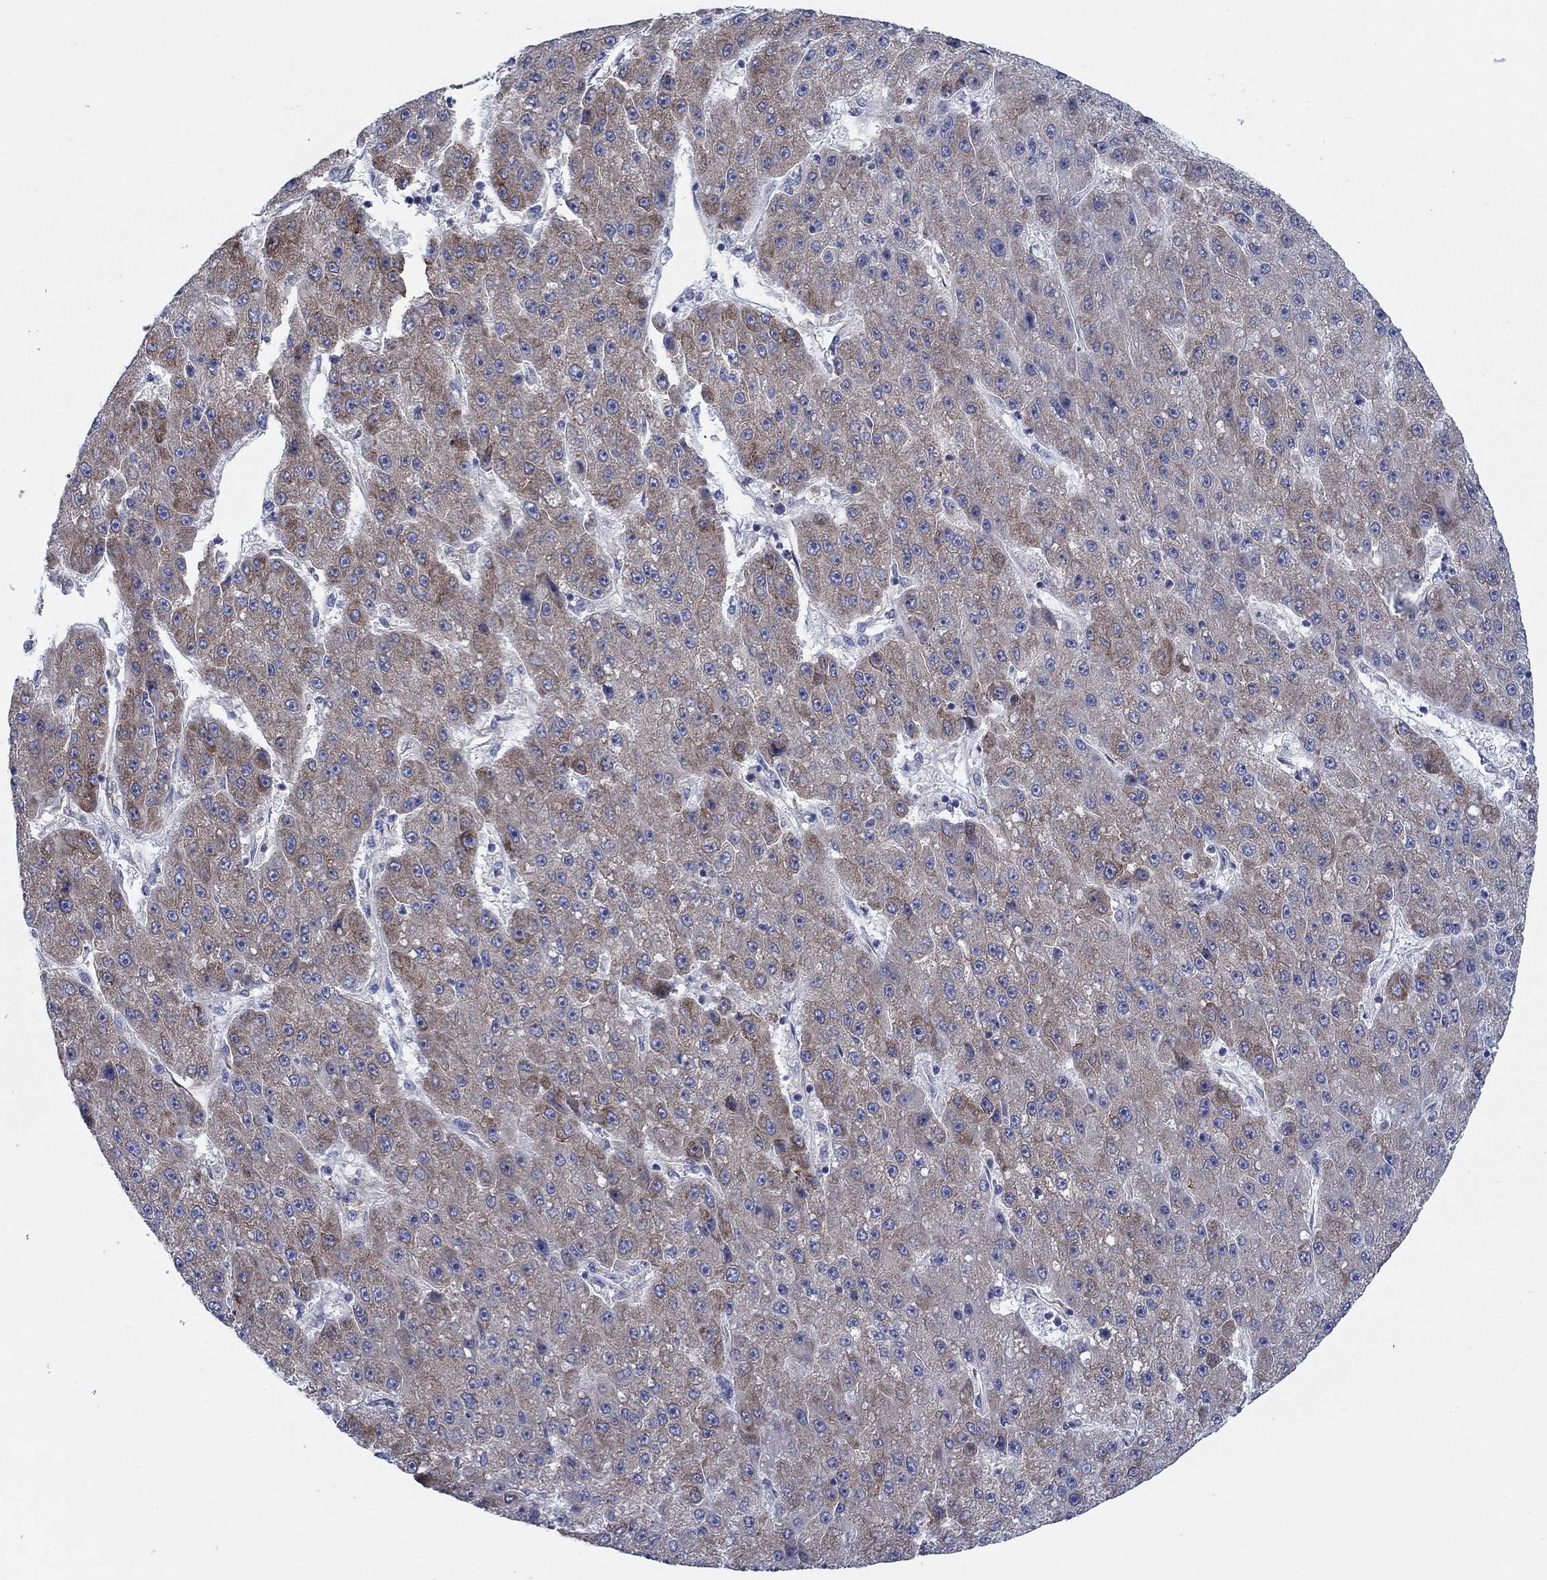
{"staining": {"intensity": "strong", "quantity": "<25%", "location": "cytoplasmic/membranous"}, "tissue": "liver cancer", "cell_type": "Tumor cells", "image_type": "cancer", "snomed": [{"axis": "morphology", "description": "Carcinoma, Hepatocellular, NOS"}, {"axis": "topography", "description": "Liver"}], "caption": "Human liver hepatocellular carcinoma stained with a brown dye shows strong cytoplasmic/membranous positive expression in about <25% of tumor cells.", "gene": "TMEM59", "patient": {"sex": "male", "age": 67}}